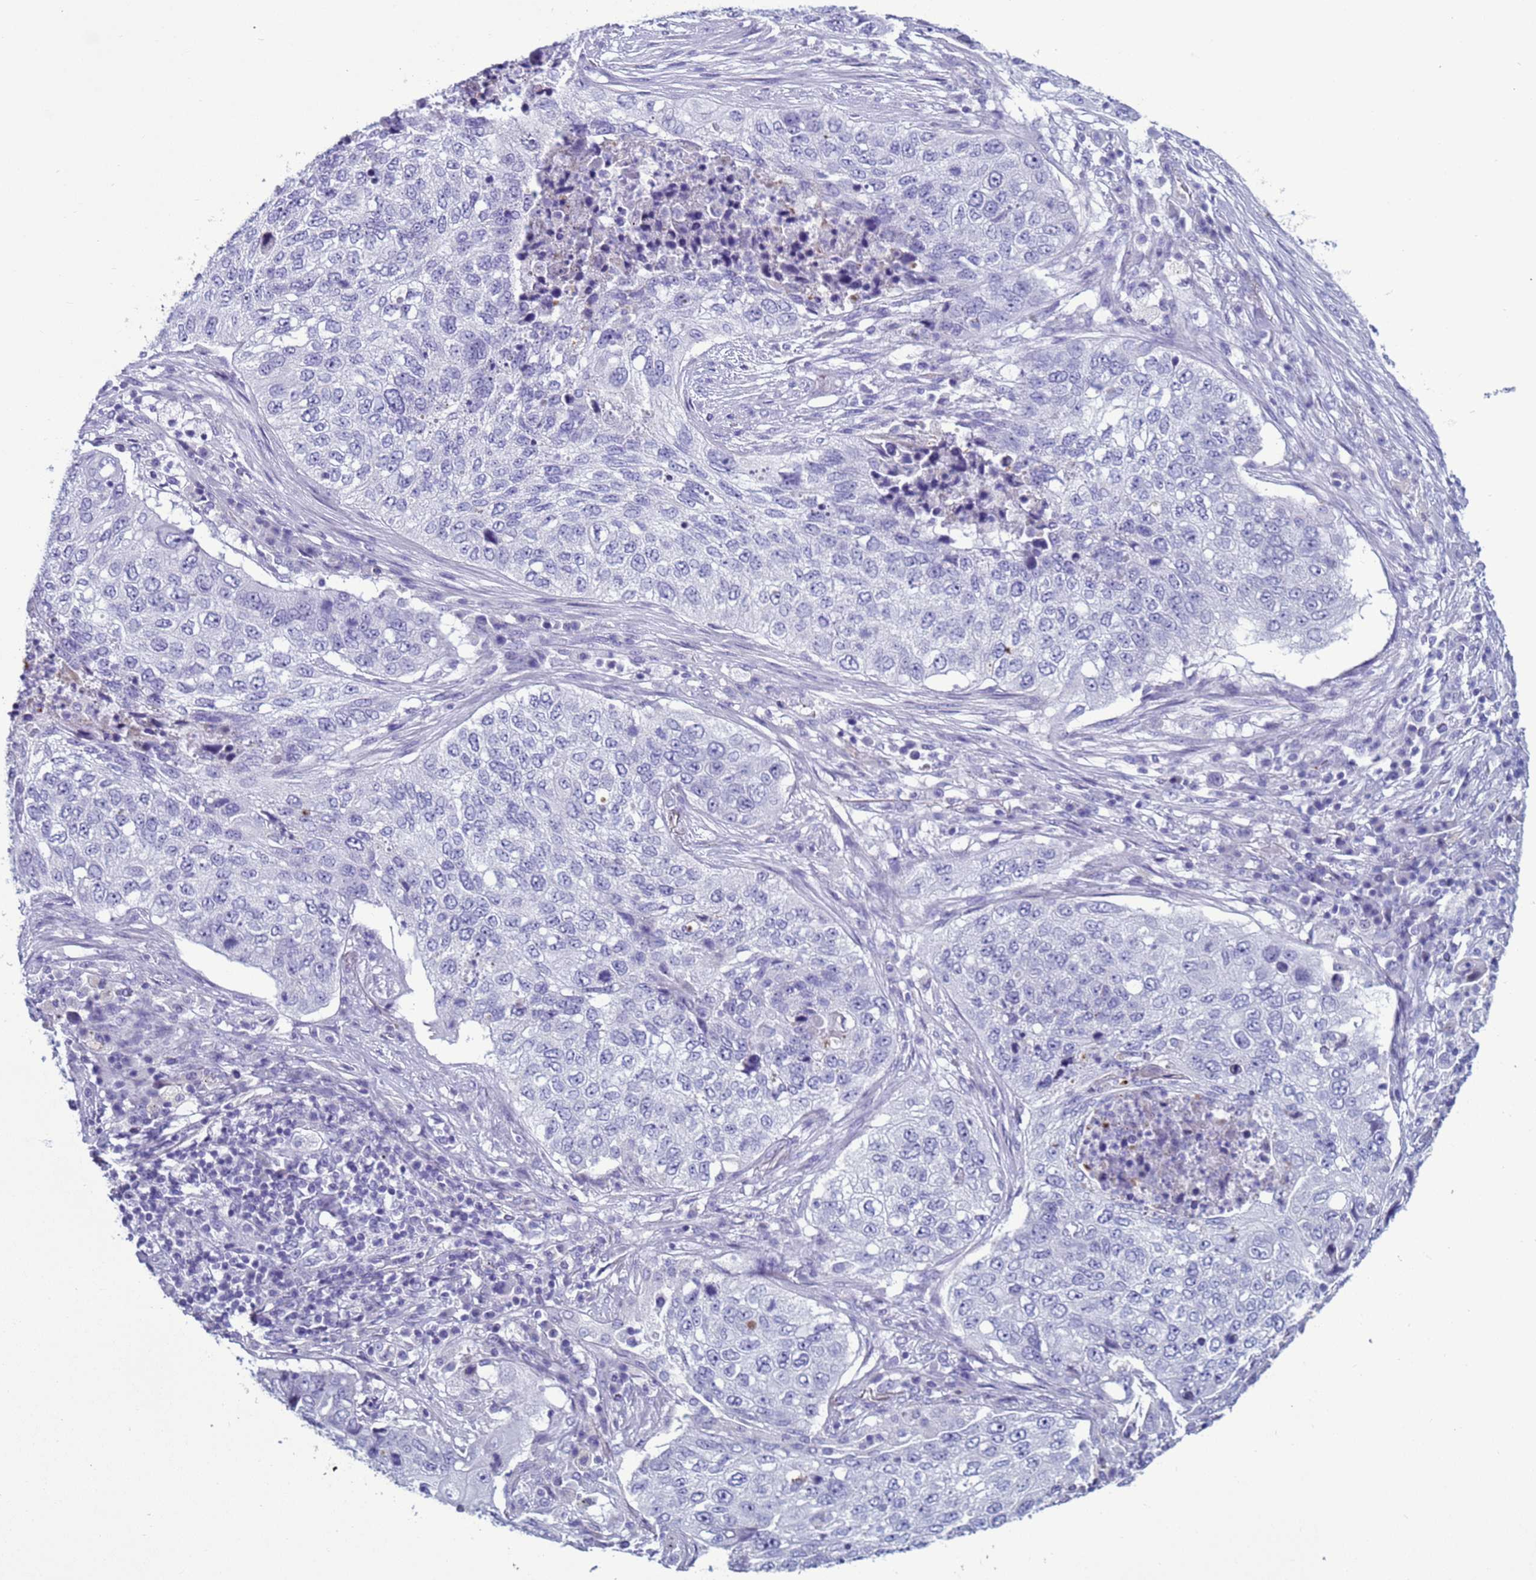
{"staining": {"intensity": "negative", "quantity": "none", "location": "none"}, "tissue": "lung cancer", "cell_type": "Tumor cells", "image_type": "cancer", "snomed": [{"axis": "morphology", "description": "Squamous cell carcinoma, NOS"}, {"axis": "topography", "description": "Lung"}], "caption": "Histopathology image shows no protein staining in tumor cells of squamous cell carcinoma (lung) tissue.", "gene": "CST4", "patient": {"sex": "female", "age": 63}}